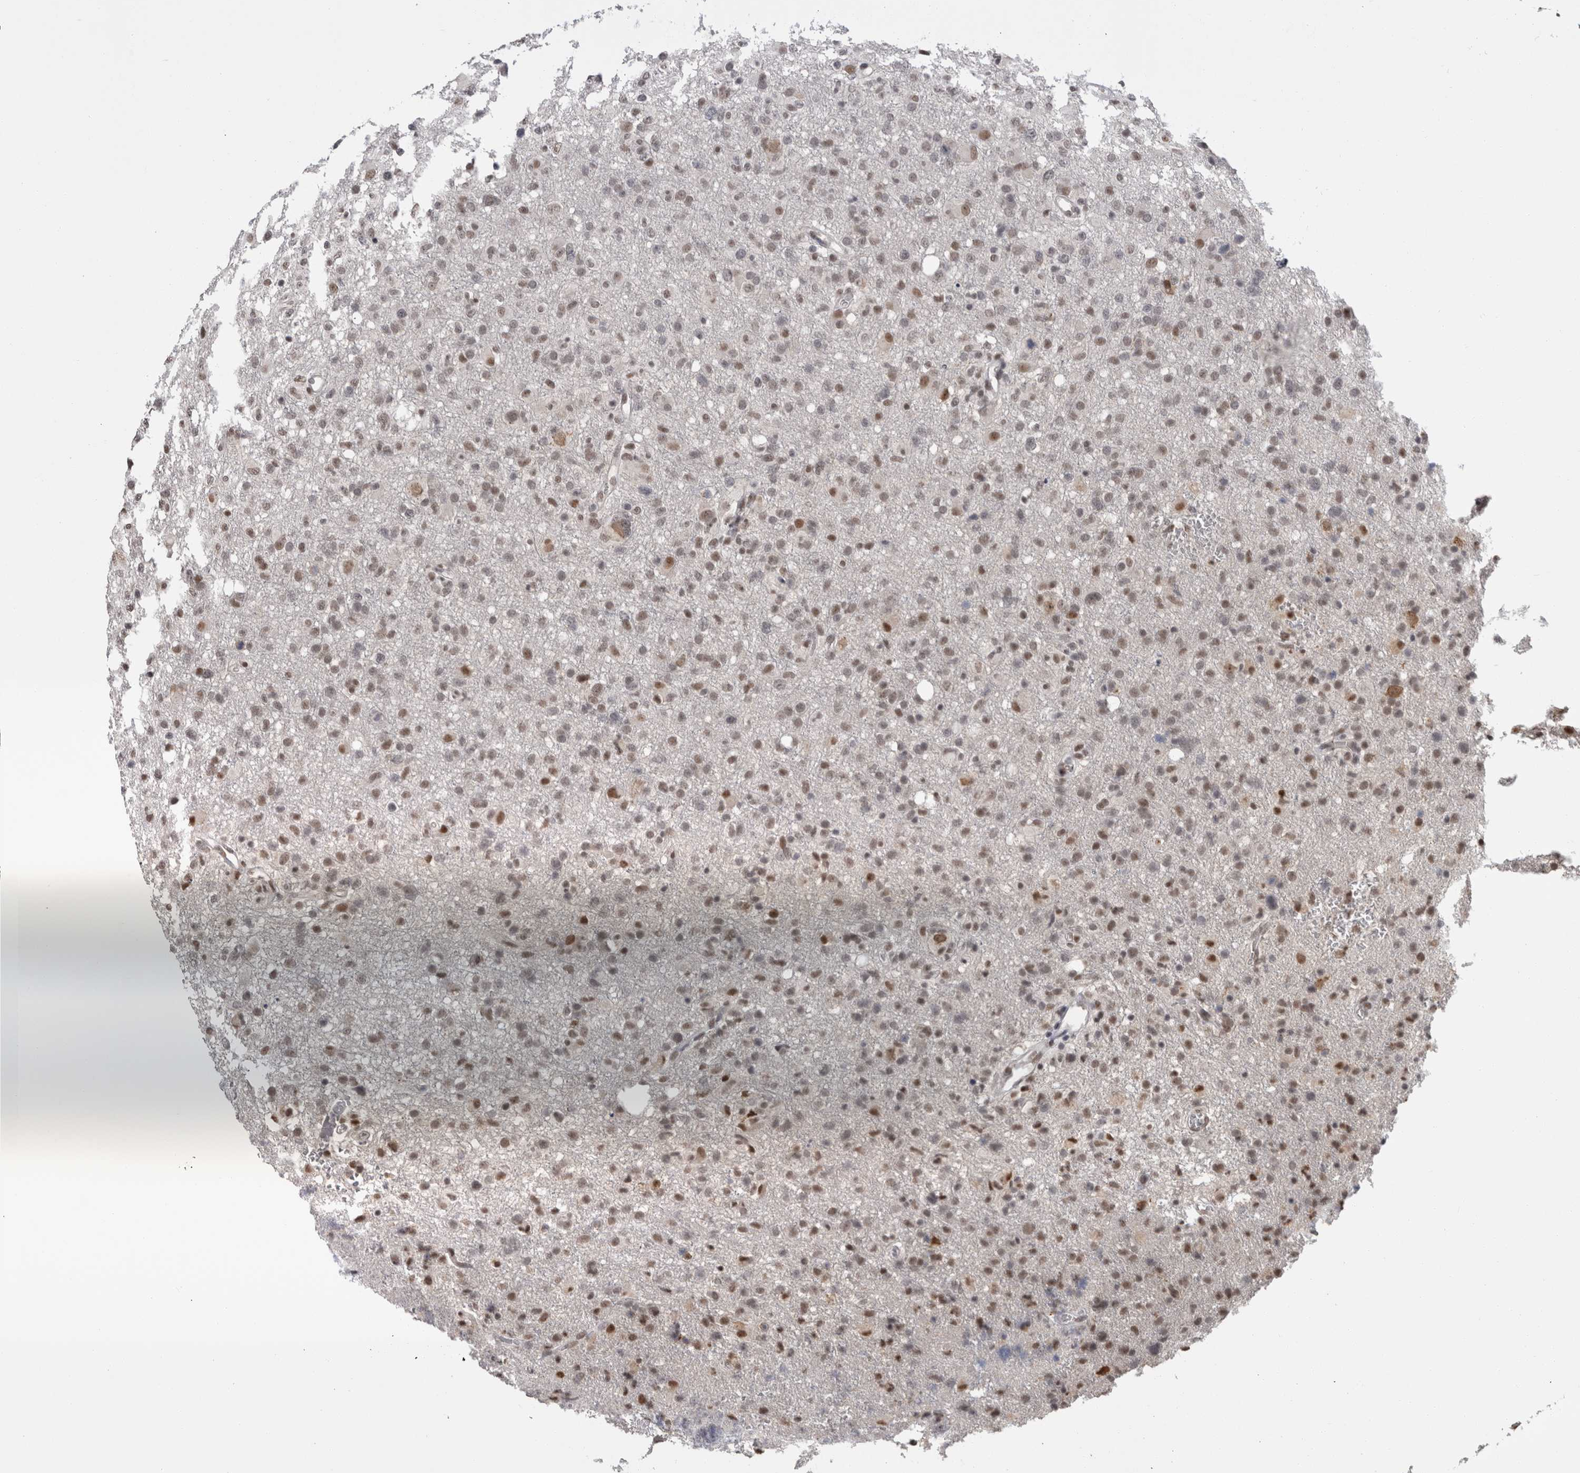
{"staining": {"intensity": "moderate", "quantity": "<25%", "location": "nuclear"}, "tissue": "glioma", "cell_type": "Tumor cells", "image_type": "cancer", "snomed": [{"axis": "morphology", "description": "Glioma, malignant, High grade"}, {"axis": "topography", "description": "Brain"}], "caption": "DAB (3,3'-diaminobenzidine) immunohistochemical staining of malignant glioma (high-grade) demonstrates moderate nuclear protein staining in approximately <25% of tumor cells.", "gene": "CPSF2", "patient": {"sex": "female", "age": 57}}